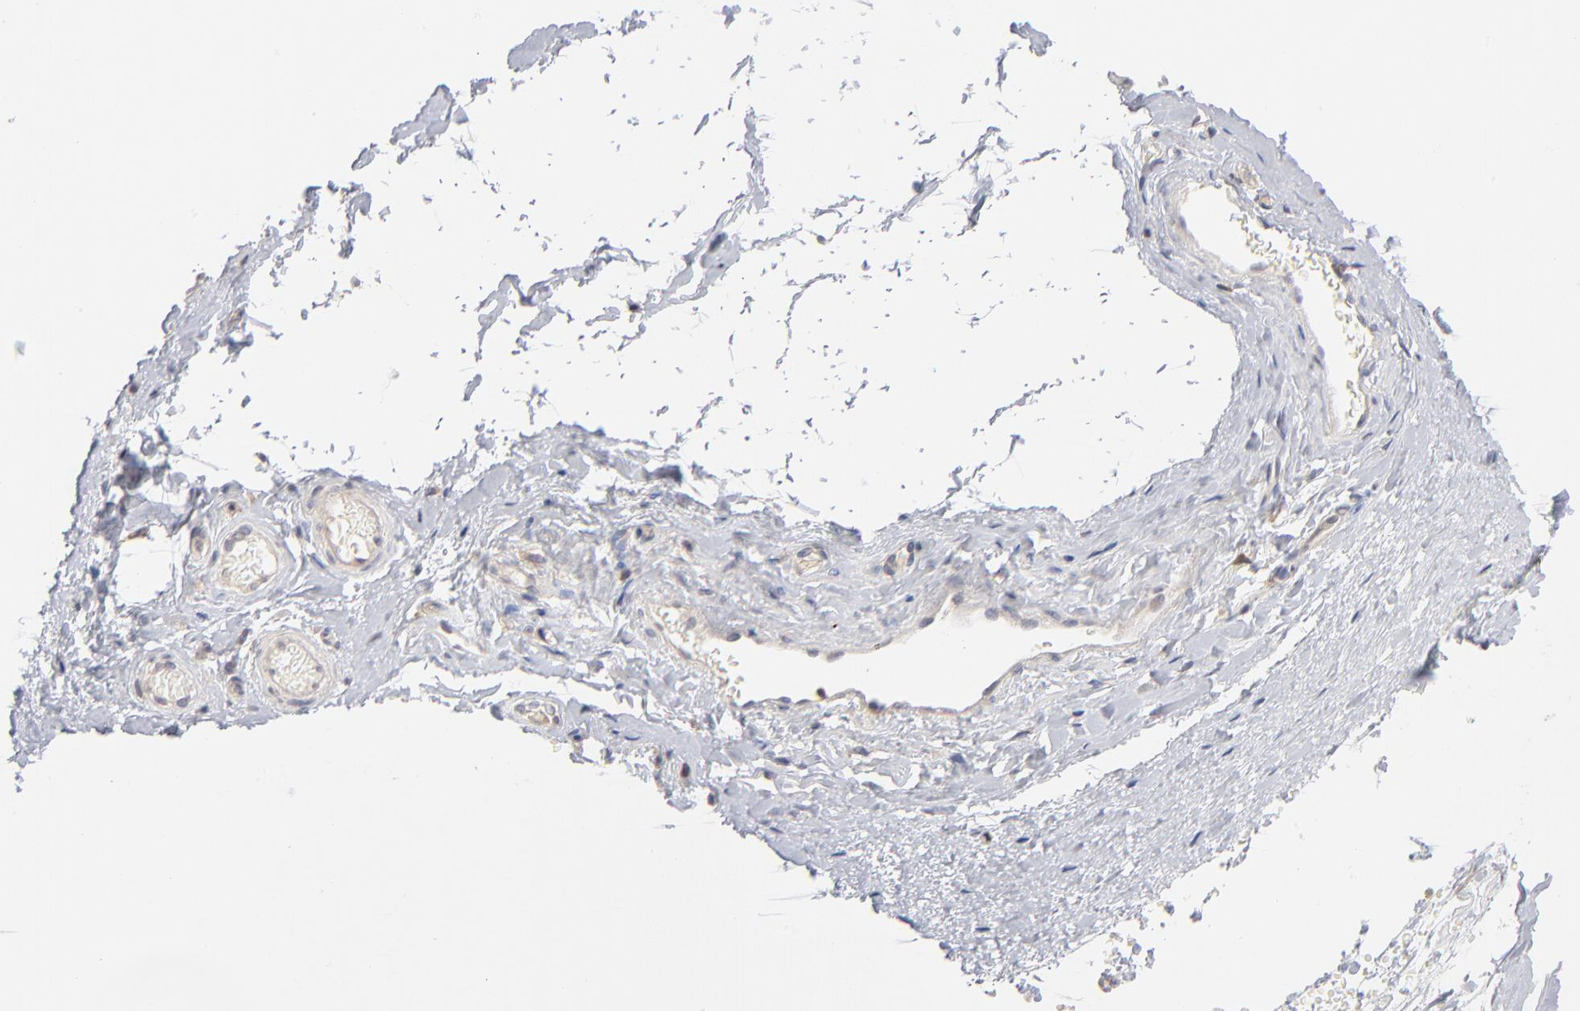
{"staining": {"intensity": "negative", "quantity": "none", "location": "none"}, "tissue": "nasopharynx", "cell_type": "Respiratory epithelial cells", "image_type": "normal", "snomed": [{"axis": "morphology", "description": "Normal tissue, NOS"}, {"axis": "topography", "description": "Nasopharynx"}], "caption": "Respiratory epithelial cells show no significant protein expression in normal nasopharynx.", "gene": "WIPF1", "patient": {"sex": "male", "age": 56}}